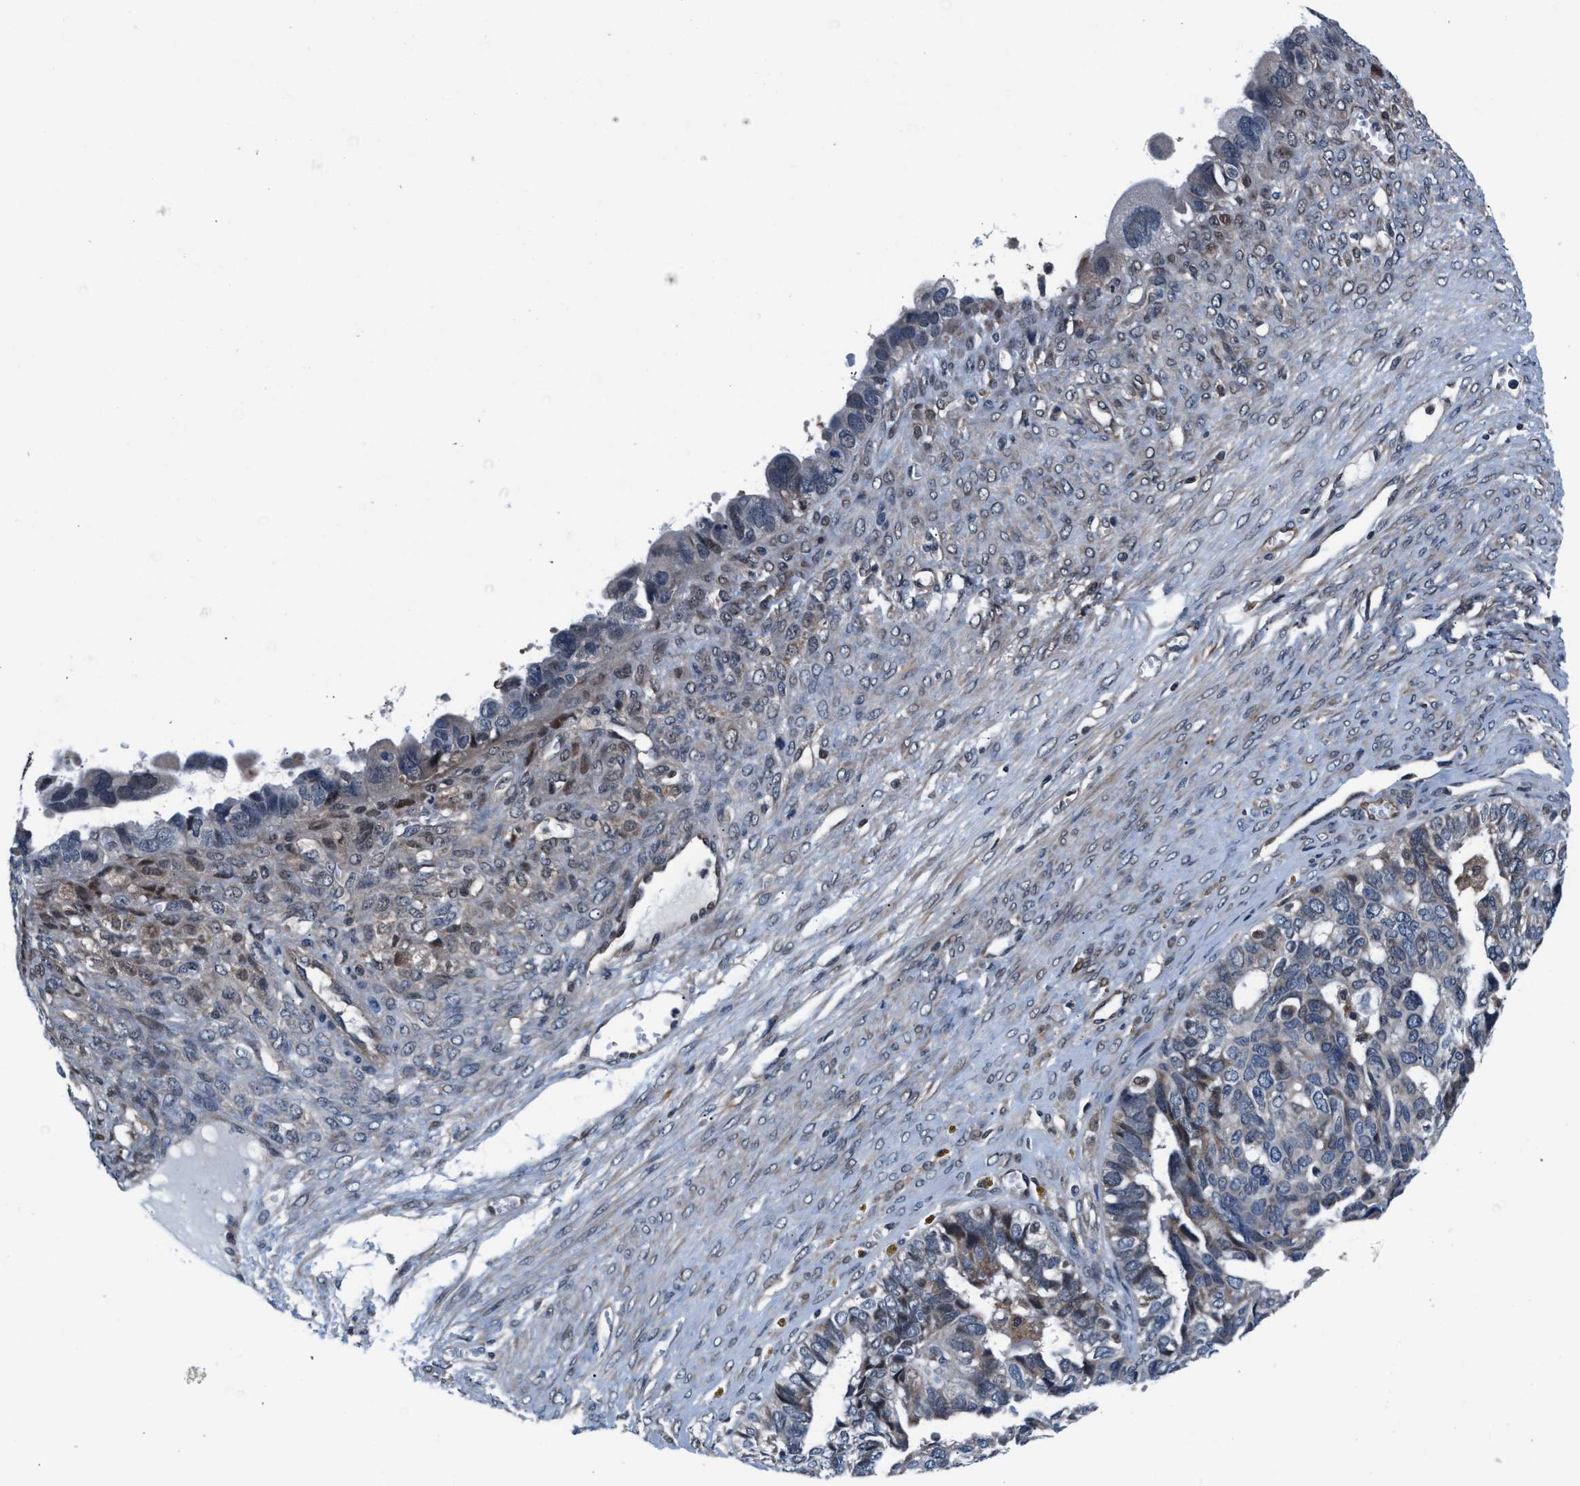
{"staining": {"intensity": "weak", "quantity": "<25%", "location": "cytoplasmic/membranous"}, "tissue": "ovarian cancer", "cell_type": "Tumor cells", "image_type": "cancer", "snomed": [{"axis": "morphology", "description": "Cystadenocarcinoma, serous, NOS"}, {"axis": "topography", "description": "Ovary"}], "caption": "This is an immunohistochemistry micrograph of serous cystadenocarcinoma (ovarian). There is no staining in tumor cells.", "gene": "PRPSAP2", "patient": {"sex": "female", "age": 79}}